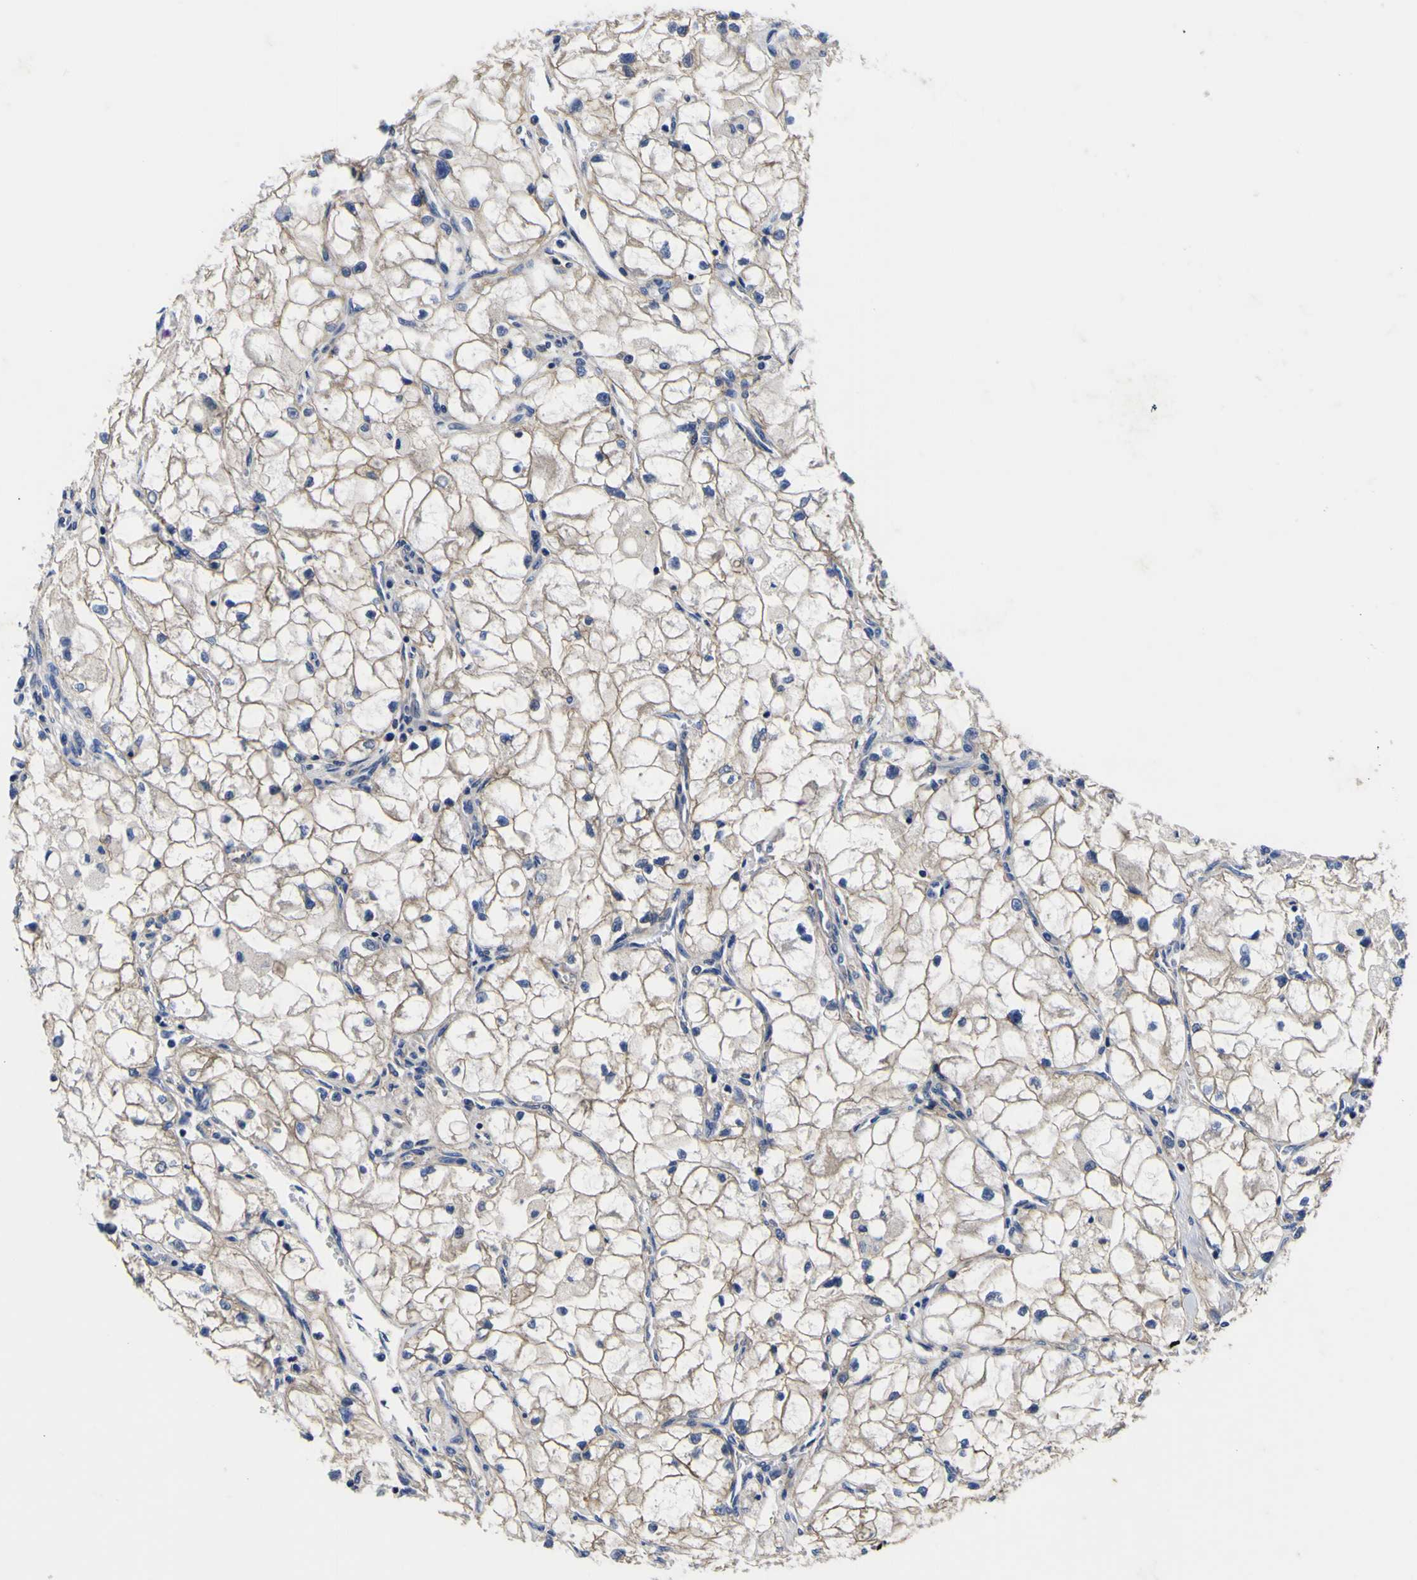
{"staining": {"intensity": "weak", "quantity": "25%-75%", "location": "cytoplasmic/membranous"}, "tissue": "renal cancer", "cell_type": "Tumor cells", "image_type": "cancer", "snomed": [{"axis": "morphology", "description": "Adenocarcinoma, NOS"}, {"axis": "topography", "description": "Kidney"}], "caption": "IHC staining of adenocarcinoma (renal), which reveals low levels of weak cytoplasmic/membranous positivity in approximately 25%-75% of tumor cells indicating weak cytoplasmic/membranous protein staining. The staining was performed using DAB (3,3'-diaminobenzidine) (brown) for protein detection and nuclei were counterstained in hematoxylin (blue).", "gene": "VASN", "patient": {"sex": "female", "age": 70}}